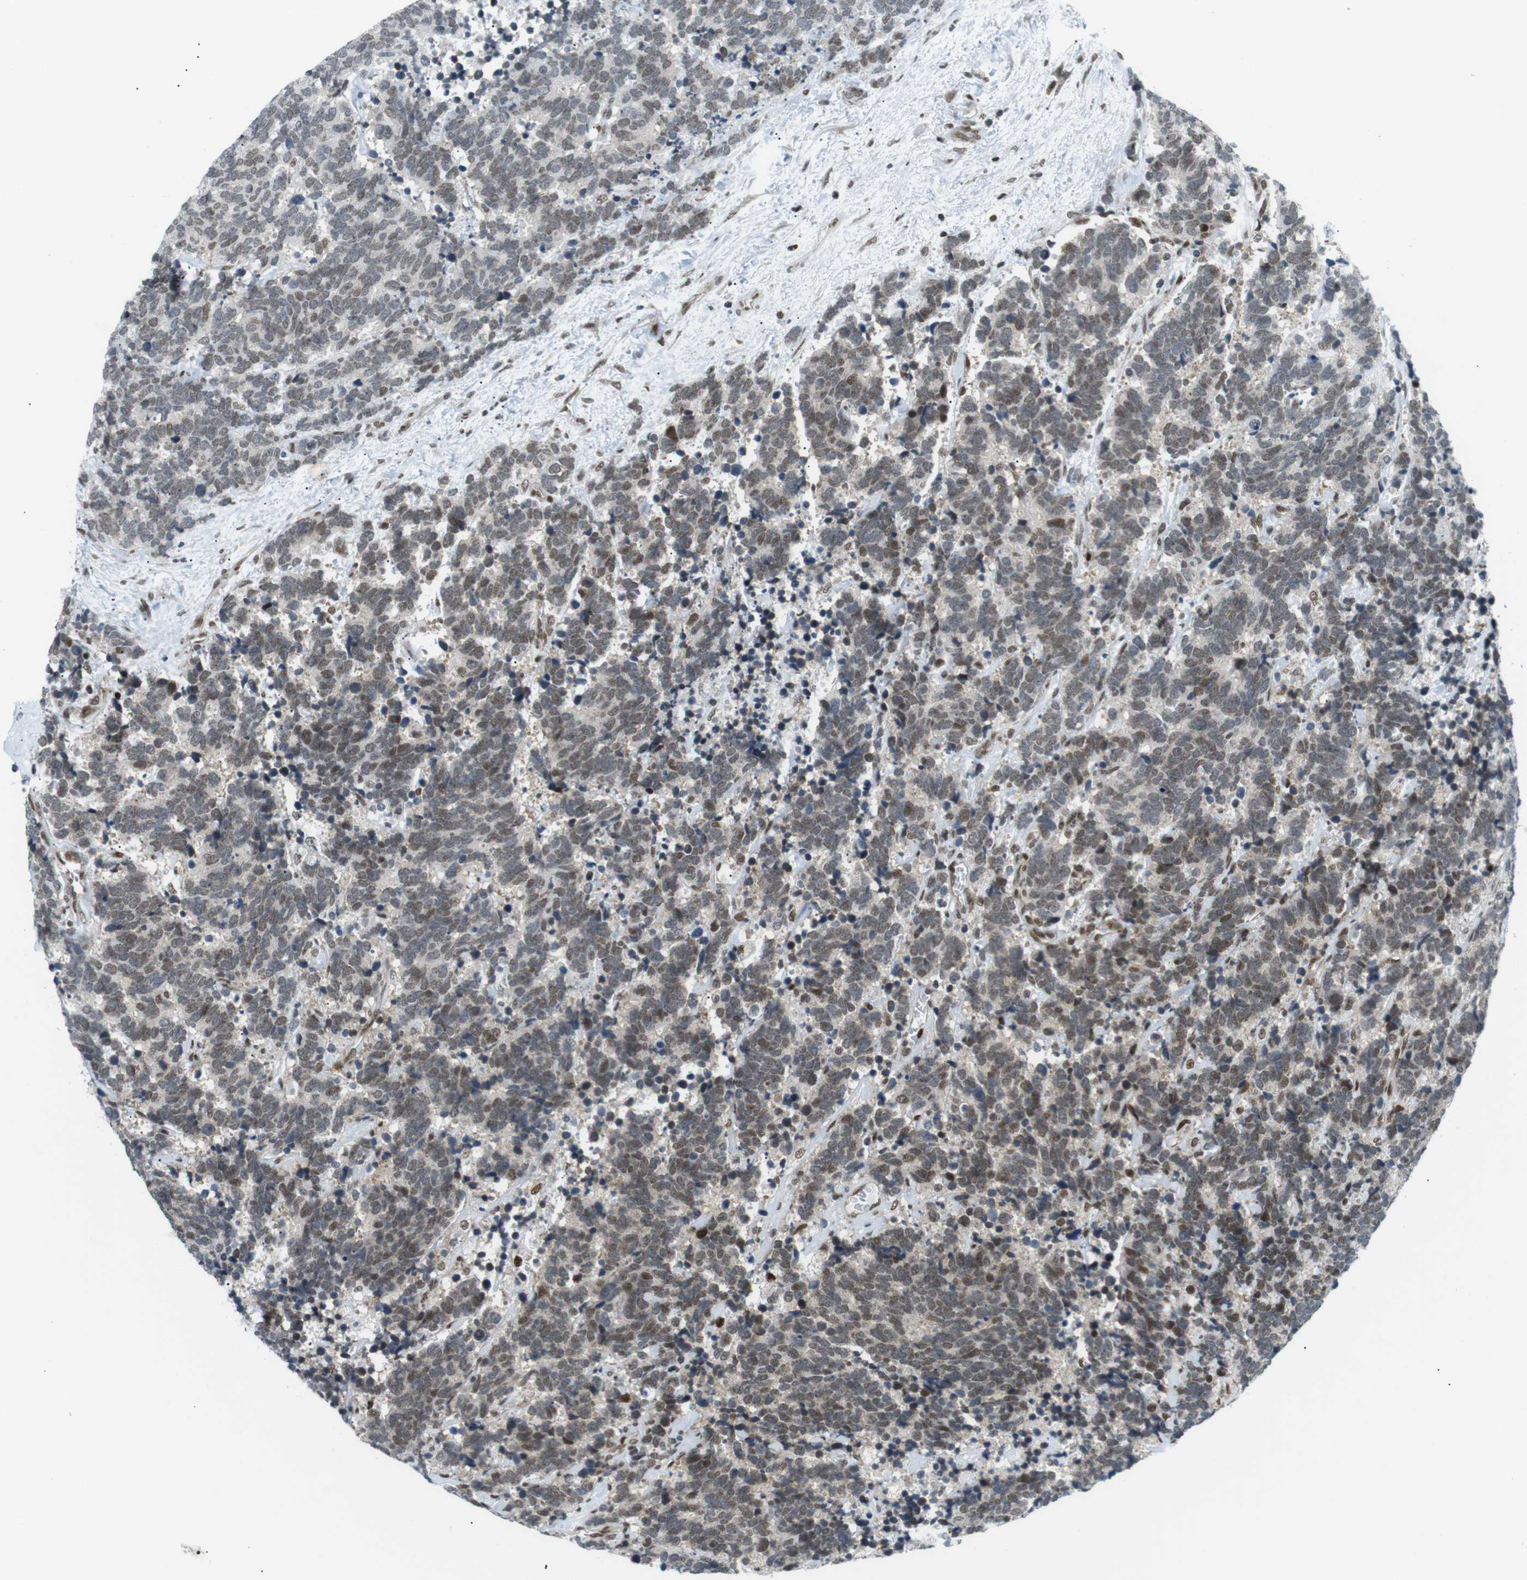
{"staining": {"intensity": "moderate", "quantity": "25%-75%", "location": "nuclear"}, "tissue": "carcinoid", "cell_type": "Tumor cells", "image_type": "cancer", "snomed": [{"axis": "morphology", "description": "Carcinoma, NOS"}, {"axis": "morphology", "description": "Carcinoid, malignant, NOS"}, {"axis": "topography", "description": "Urinary bladder"}], "caption": "Approximately 25%-75% of tumor cells in human malignant carcinoid display moderate nuclear protein staining as visualized by brown immunohistochemical staining.", "gene": "CDC27", "patient": {"sex": "male", "age": 57}}